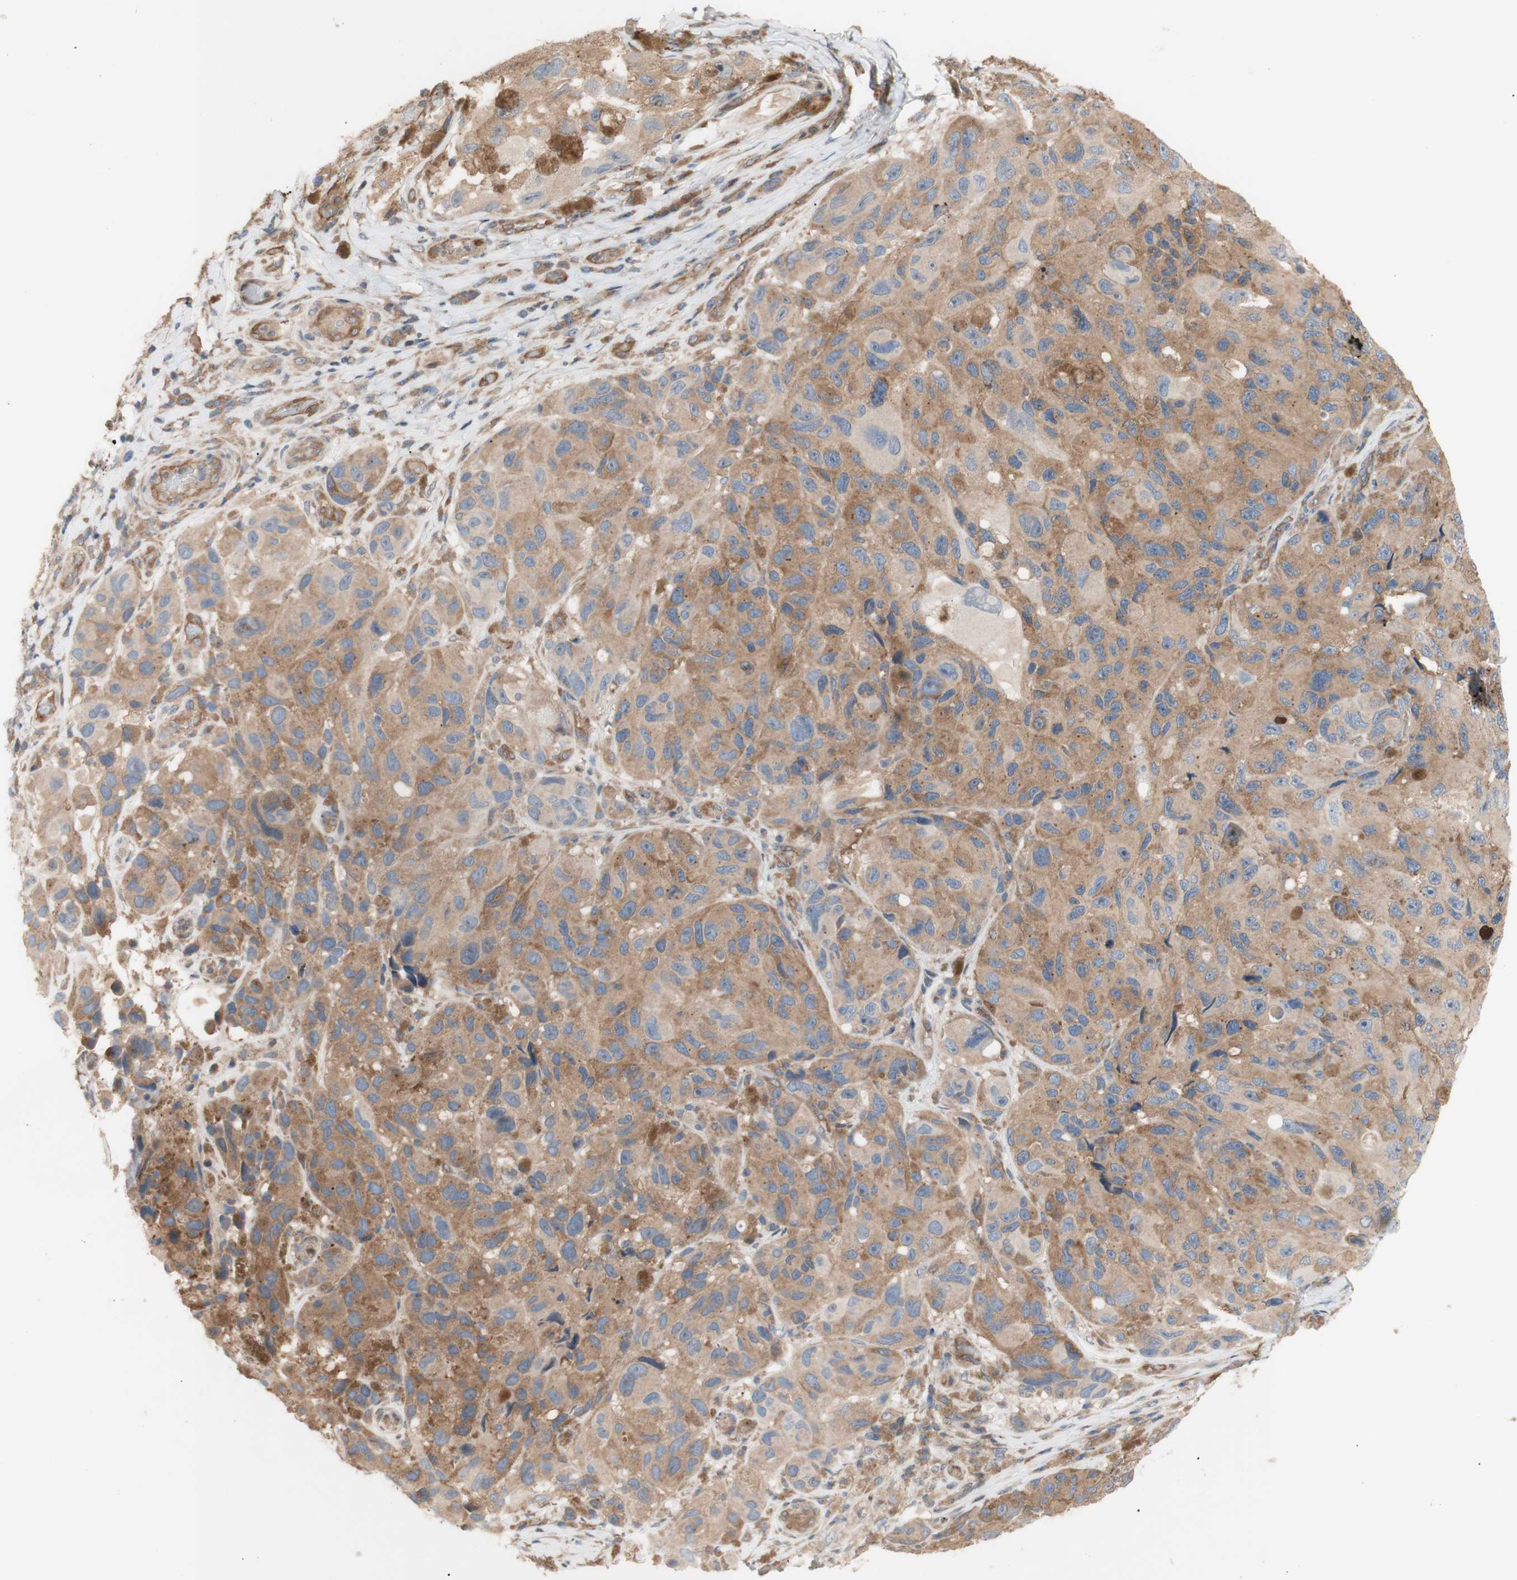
{"staining": {"intensity": "moderate", "quantity": ">75%", "location": "cytoplasmic/membranous"}, "tissue": "melanoma", "cell_type": "Tumor cells", "image_type": "cancer", "snomed": [{"axis": "morphology", "description": "Malignant melanoma, NOS"}, {"axis": "topography", "description": "Skin"}], "caption": "Moderate cytoplasmic/membranous protein positivity is appreciated in about >75% of tumor cells in malignant melanoma.", "gene": "DYNLRB1", "patient": {"sex": "female", "age": 73}}